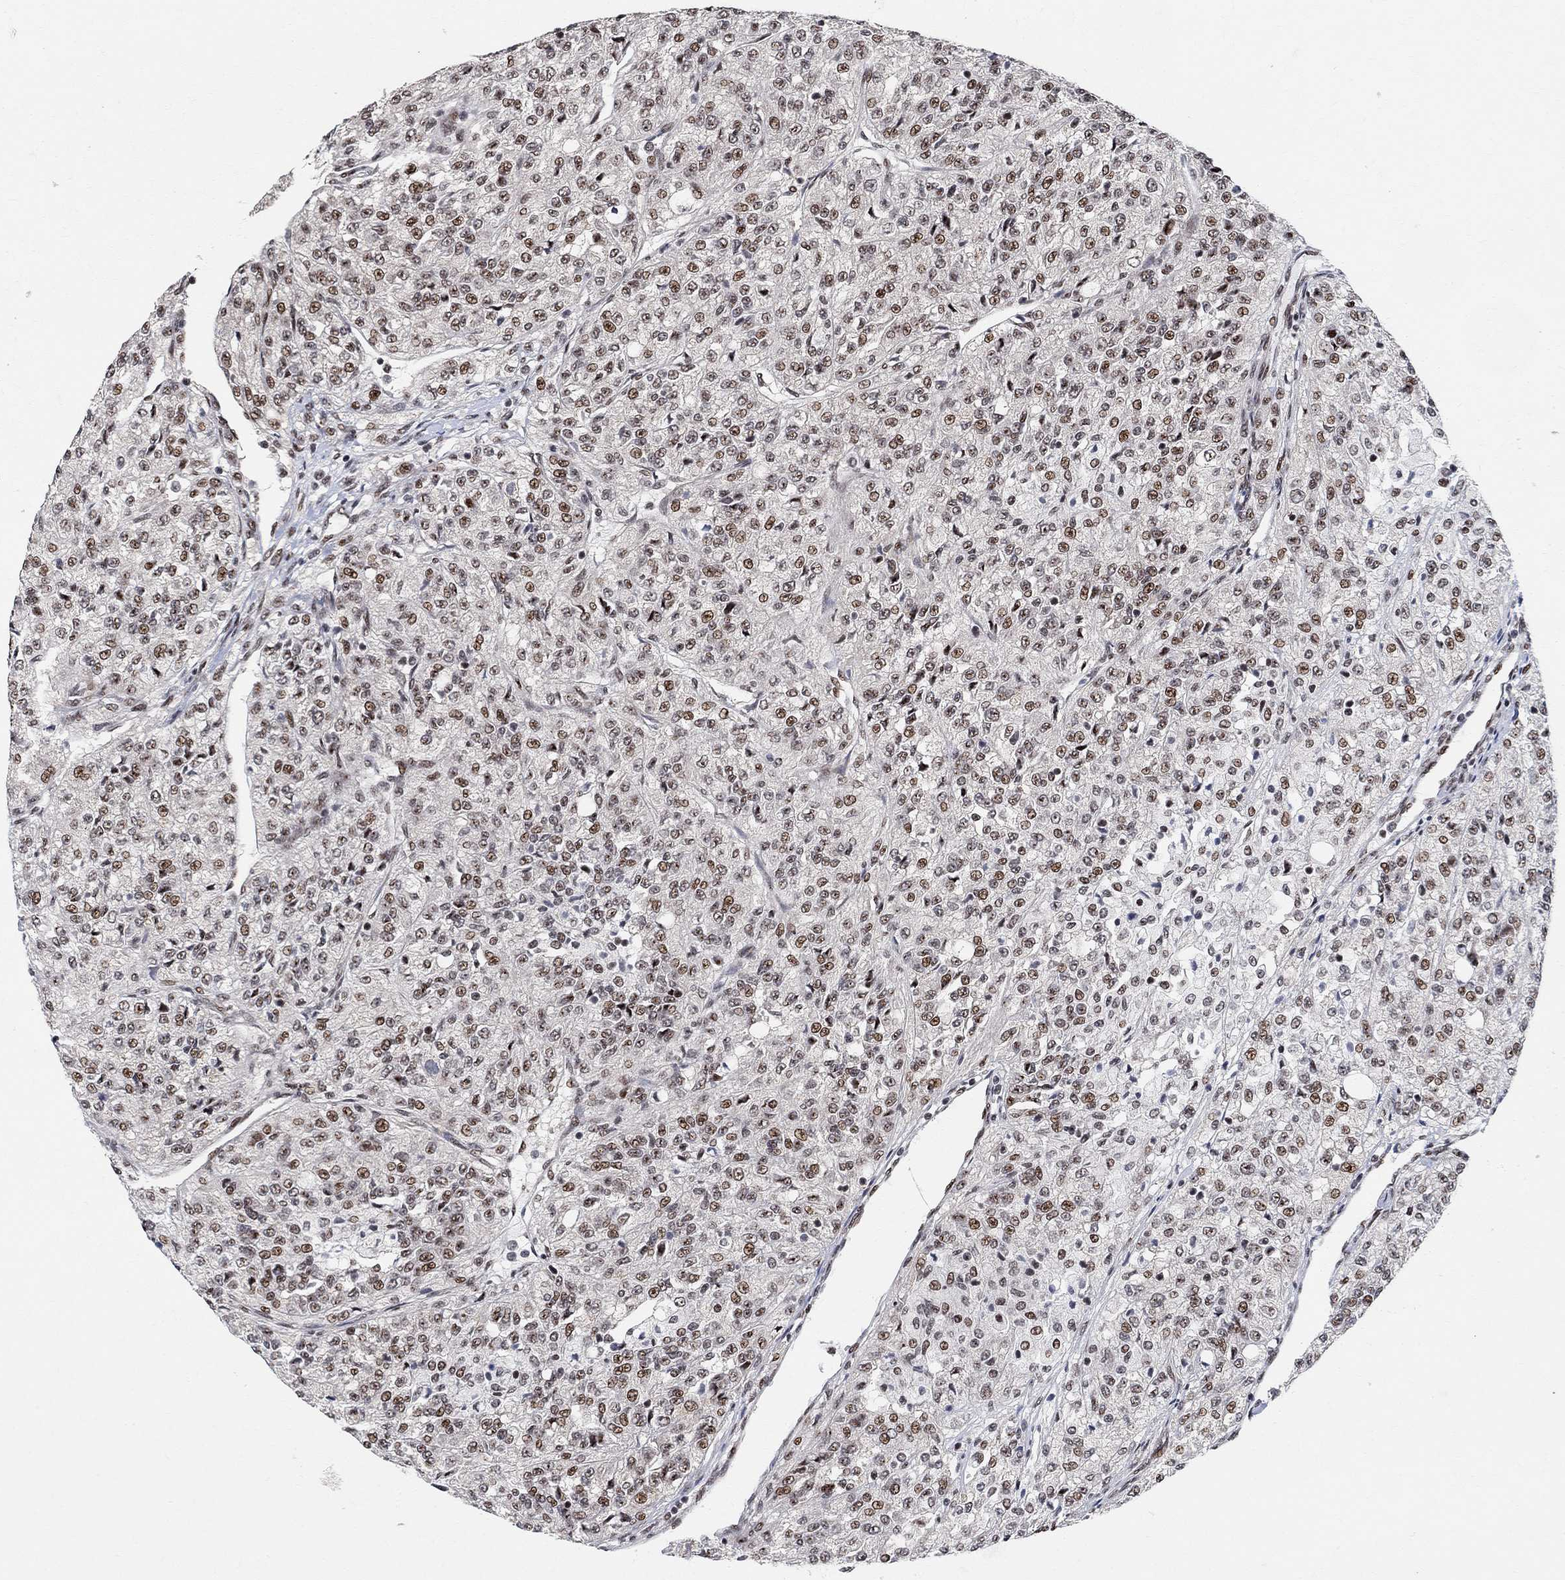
{"staining": {"intensity": "moderate", "quantity": "25%-75%", "location": "nuclear"}, "tissue": "renal cancer", "cell_type": "Tumor cells", "image_type": "cancer", "snomed": [{"axis": "morphology", "description": "Adenocarcinoma, NOS"}, {"axis": "topography", "description": "Kidney"}], "caption": "Moderate nuclear staining is identified in approximately 25%-75% of tumor cells in renal cancer.", "gene": "E4F1", "patient": {"sex": "female", "age": 63}}